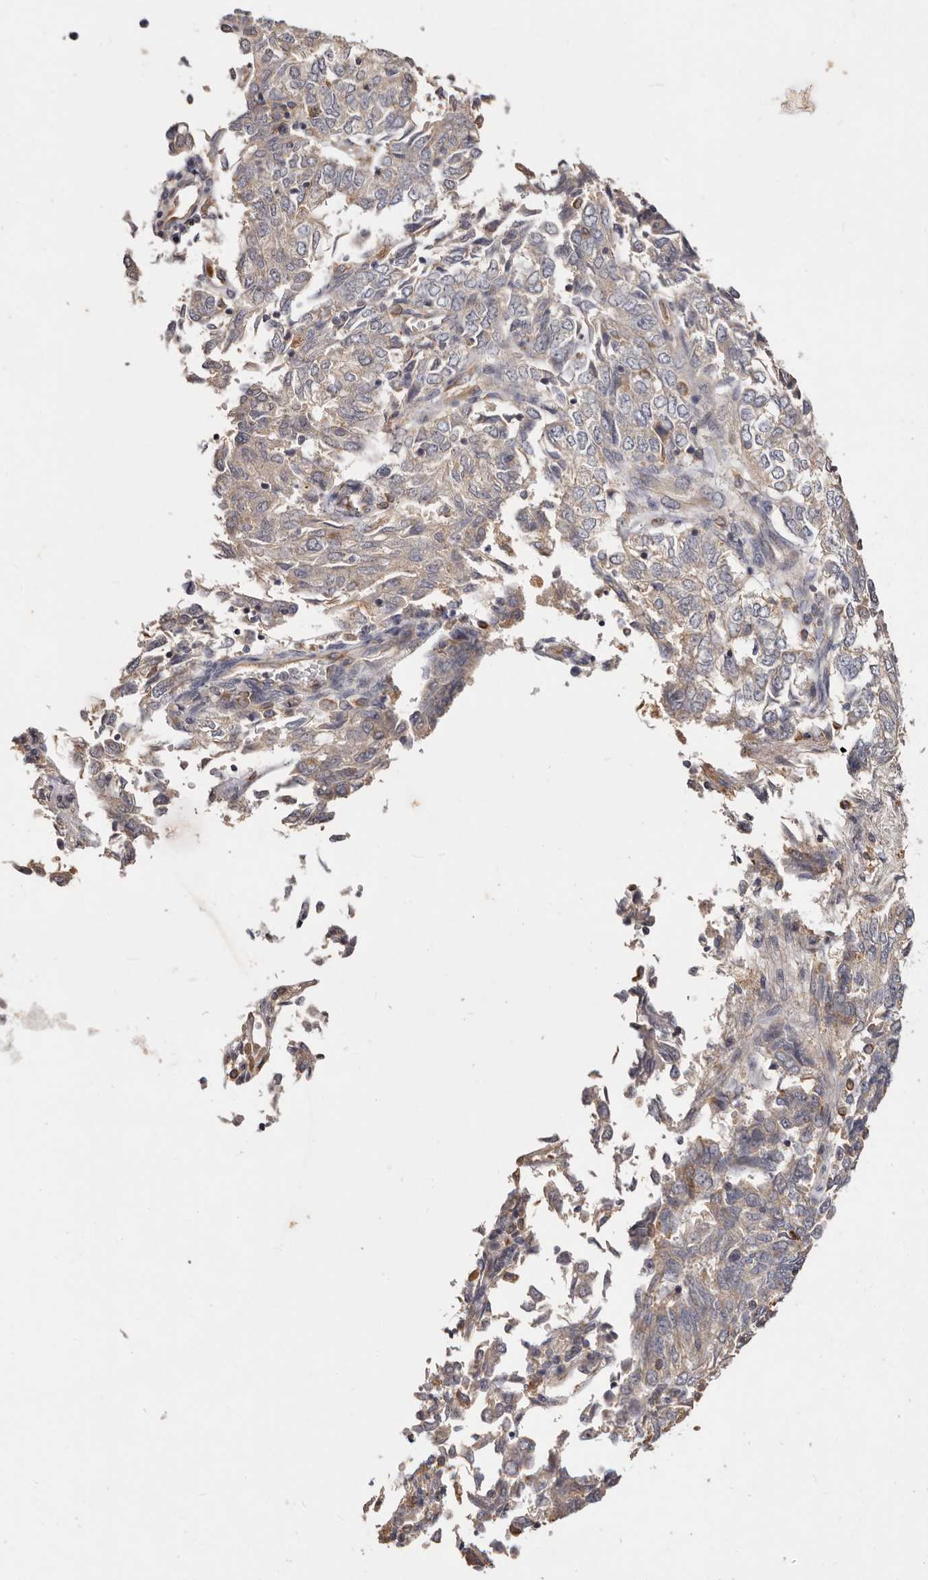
{"staining": {"intensity": "negative", "quantity": "none", "location": "none"}, "tissue": "endometrial cancer", "cell_type": "Tumor cells", "image_type": "cancer", "snomed": [{"axis": "morphology", "description": "Adenocarcinoma, NOS"}, {"axis": "topography", "description": "Endometrium"}], "caption": "IHC photomicrograph of neoplastic tissue: endometrial adenocarcinoma stained with DAB (3,3'-diaminobenzidine) shows no significant protein staining in tumor cells.", "gene": "THBS3", "patient": {"sex": "female", "age": 80}}